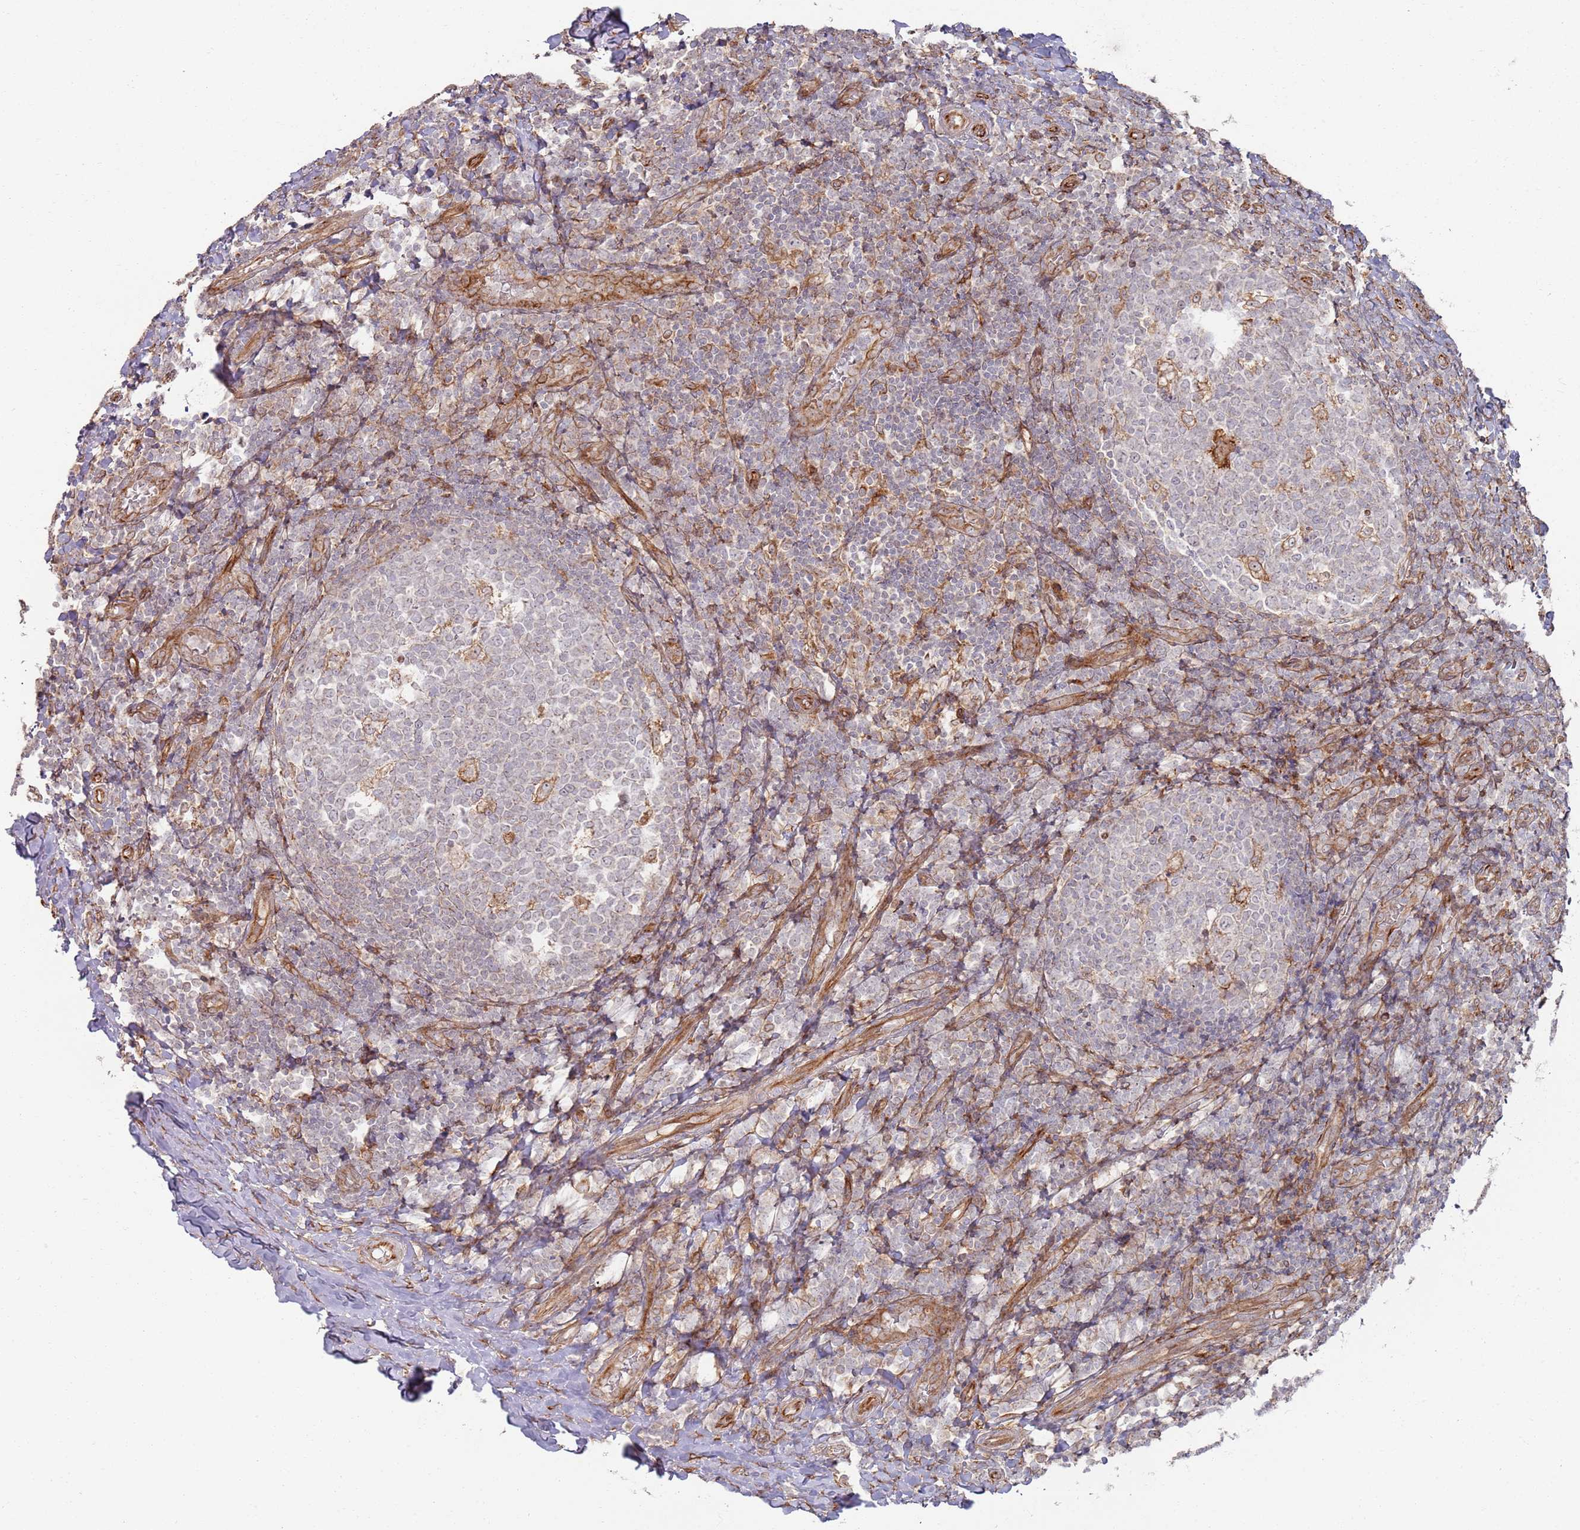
{"staining": {"intensity": "negative", "quantity": "none", "location": "none"}, "tissue": "tonsil", "cell_type": "Germinal center cells", "image_type": "normal", "snomed": [{"axis": "morphology", "description": "Normal tissue, NOS"}, {"axis": "topography", "description": "Tonsil"}], "caption": "This is an immunohistochemistry (IHC) micrograph of unremarkable tonsil. There is no expression in germinal center cells.", "gene": "PHF21A", "patient": {"sex": "female", "age": 19}}